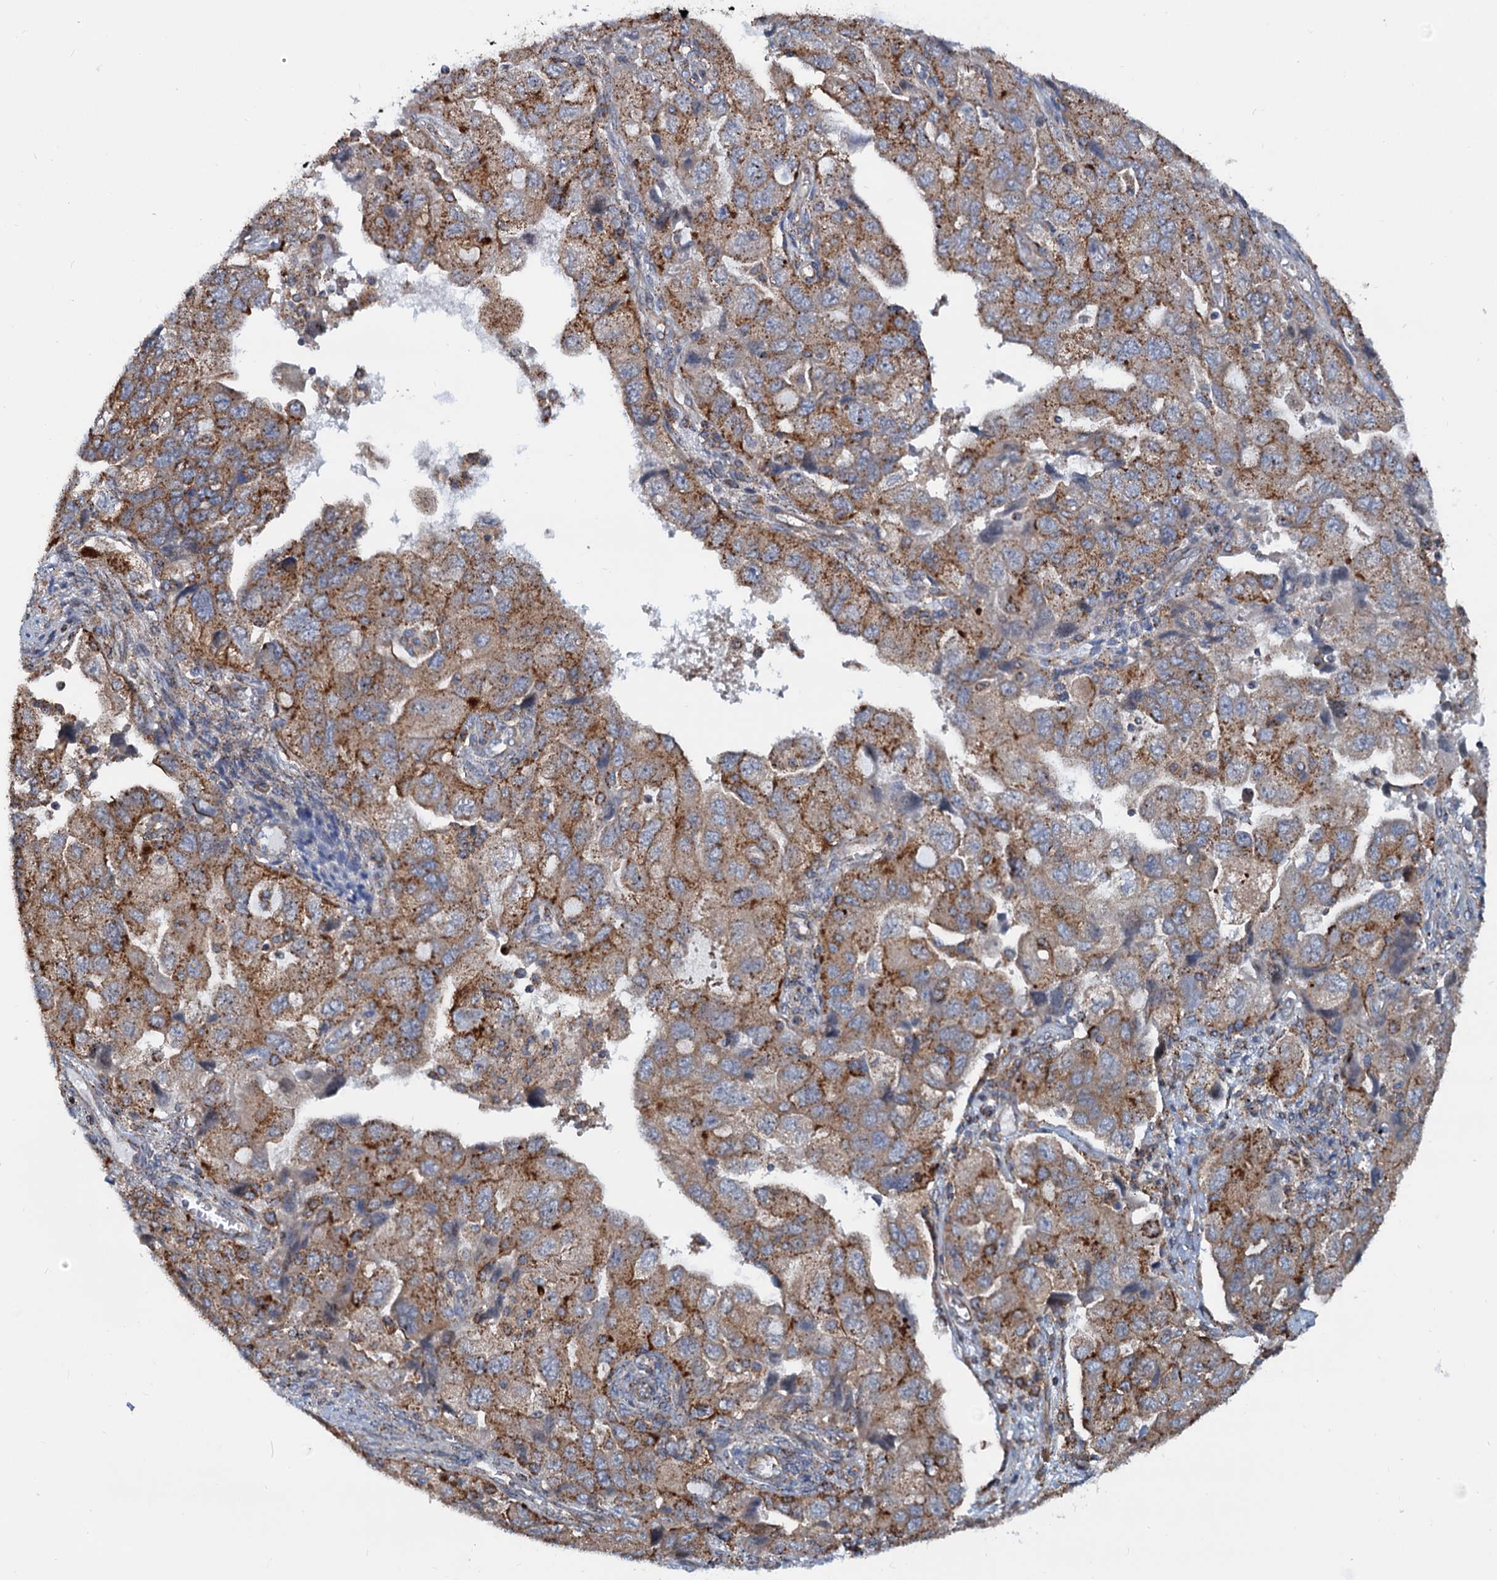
{"staining": {"intensity": "moderate", "quantity": ">75%", "location": "cytoplasmic/membranous"}, "tissue": "ovarian cancer", "cell_type": "Tumor cells", "image_type": "cancer", "snomed": [{"axis": "morphology", "description": "Carcinoma, NOS"}, {"axis": "morphology", "description": "Cystadenocarcinoma, serous, NOS"}, {"axis": "topography", "description": "Ovary"}], "caption": "IHC of carcinoma (ovarian) shows medium levels of moderate cytoplasmic/membranous positivity in about >75% of tumor cells. (DAB IHC, brown staining for protein, blue staining for nuclei).", "gene": "PSEN1", "patient": {"sex": "female", "age": 69}}